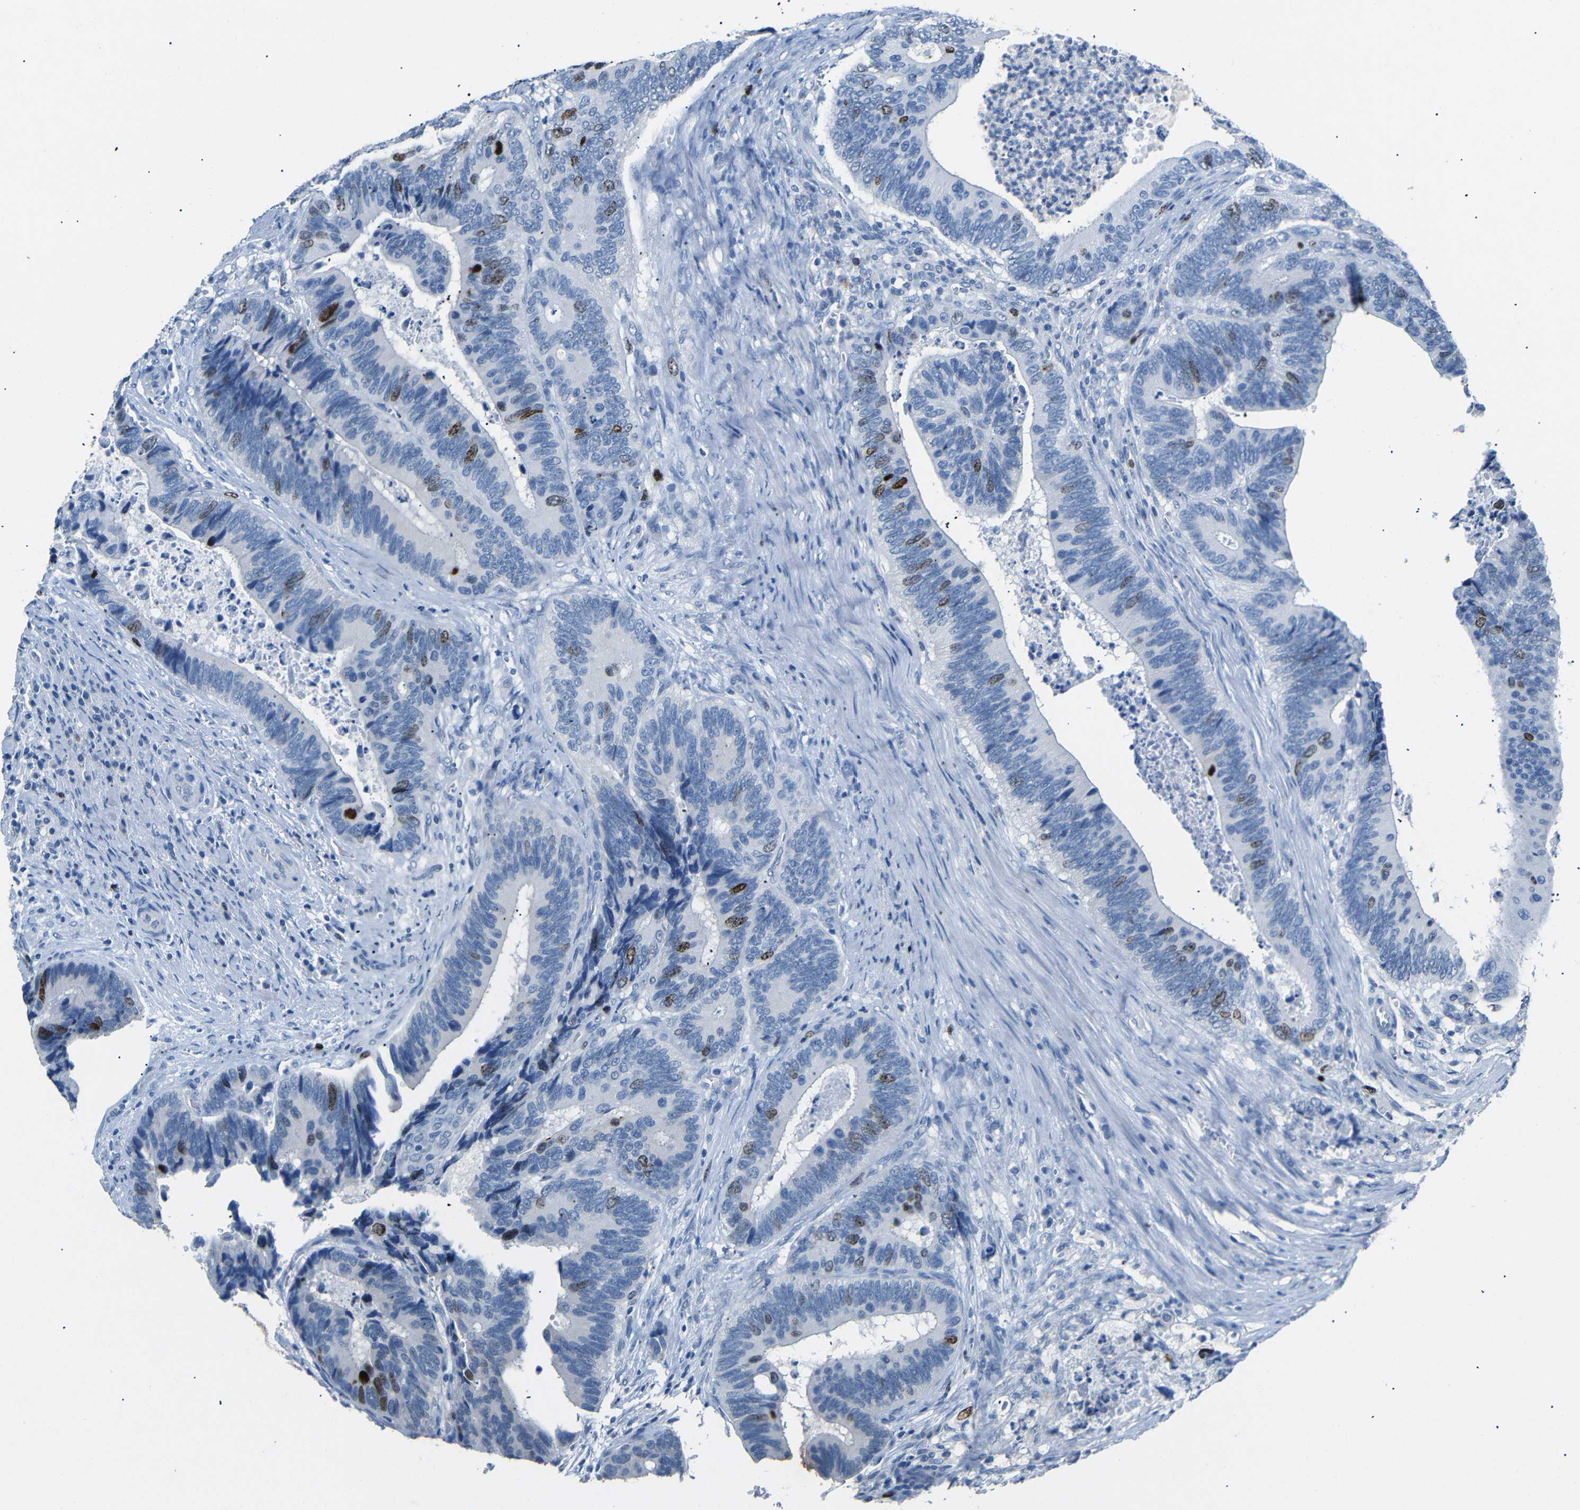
{"staining": {"intensity": "moderate", "quantity": "<25%", "location": "nuclear"}, "tissue": "colorectal cancer", "cell_type": "Tumor cells", "image_type": "cancer", "snomed": [{"axis": "morphology", "description": "Inflammation, NOS"}, {"axis": "morphology", "description": "Adenocarcinoma, NOS"}, {"axis": "topography", "description": "Colon"}], "caption": "Immunohistochemical staining of human colorectal adenocarcinoma reveals moderate nuclear protein expression in approximately <25% of tumor cells. The staining was performed using DAB to visualize the protein expression in brown, while the nuclei were stained in blue with hematoxylin (Magnification: 20x).", "gene": "INCENP", "patient": {"sex": "male", "age": 72}}